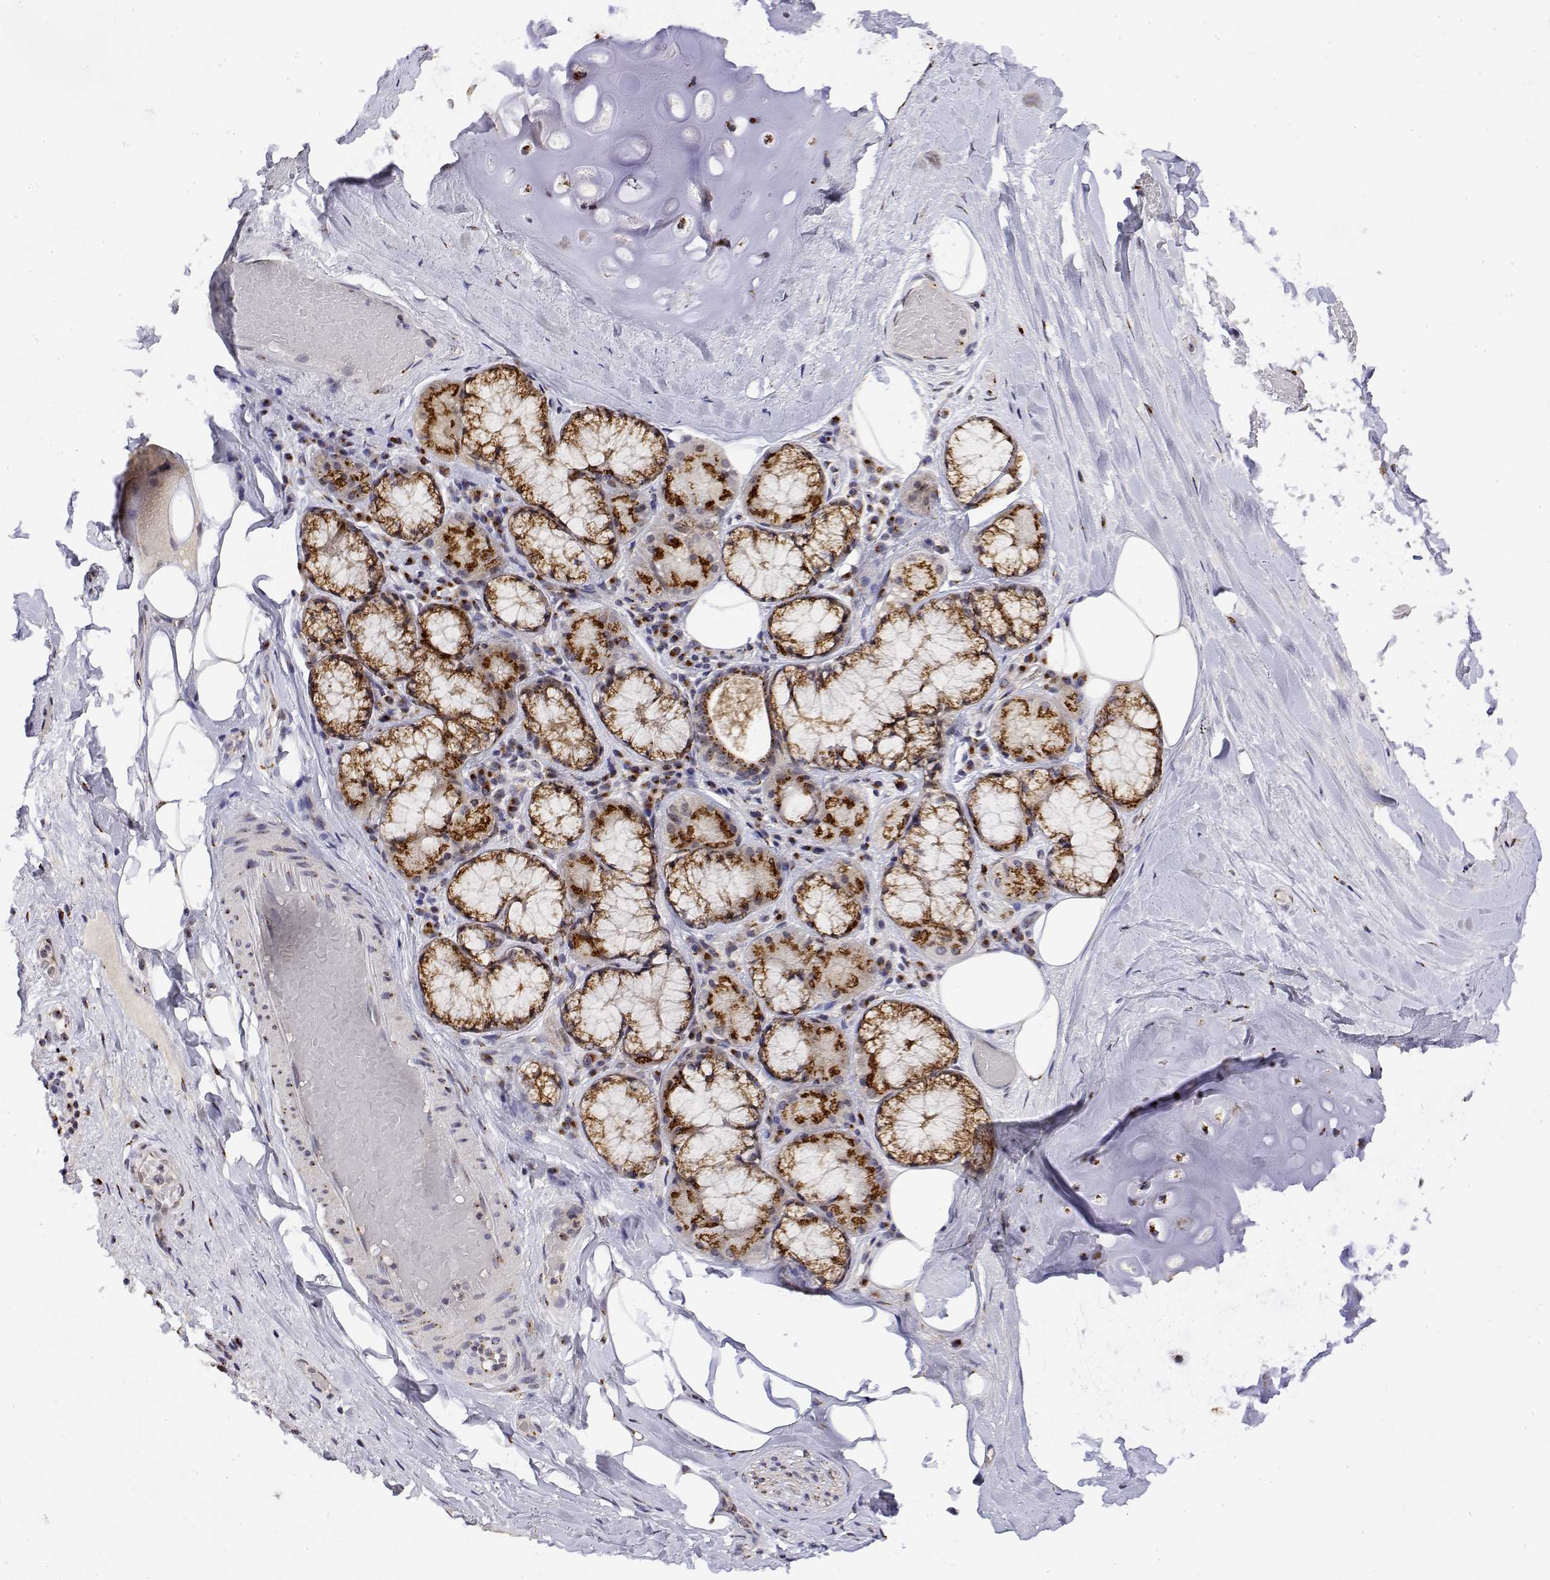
{"staining": {"intensity": "moderate", "quantity": "<25%", "location": "cytoplasmic/membranous"}, "tissue": "adipose tissue", "cell_type": "Adipocytes", "image_type": "normal", "snomed": [{"axis": "morphology", "description": "Normal tissue, NOS"}, {"axis": "topography", "description": "Cartilage tissue"}, {"axis": "topography", "description": "Bronchus"}], "caption": "Protein expression analysis of benign human adipose tissue reveals moderate cytoplasmic/membranous staining in about <25% of adipocytes.", "gene": "YIPF3", "patient": {"sex": "male", "age": 64}}